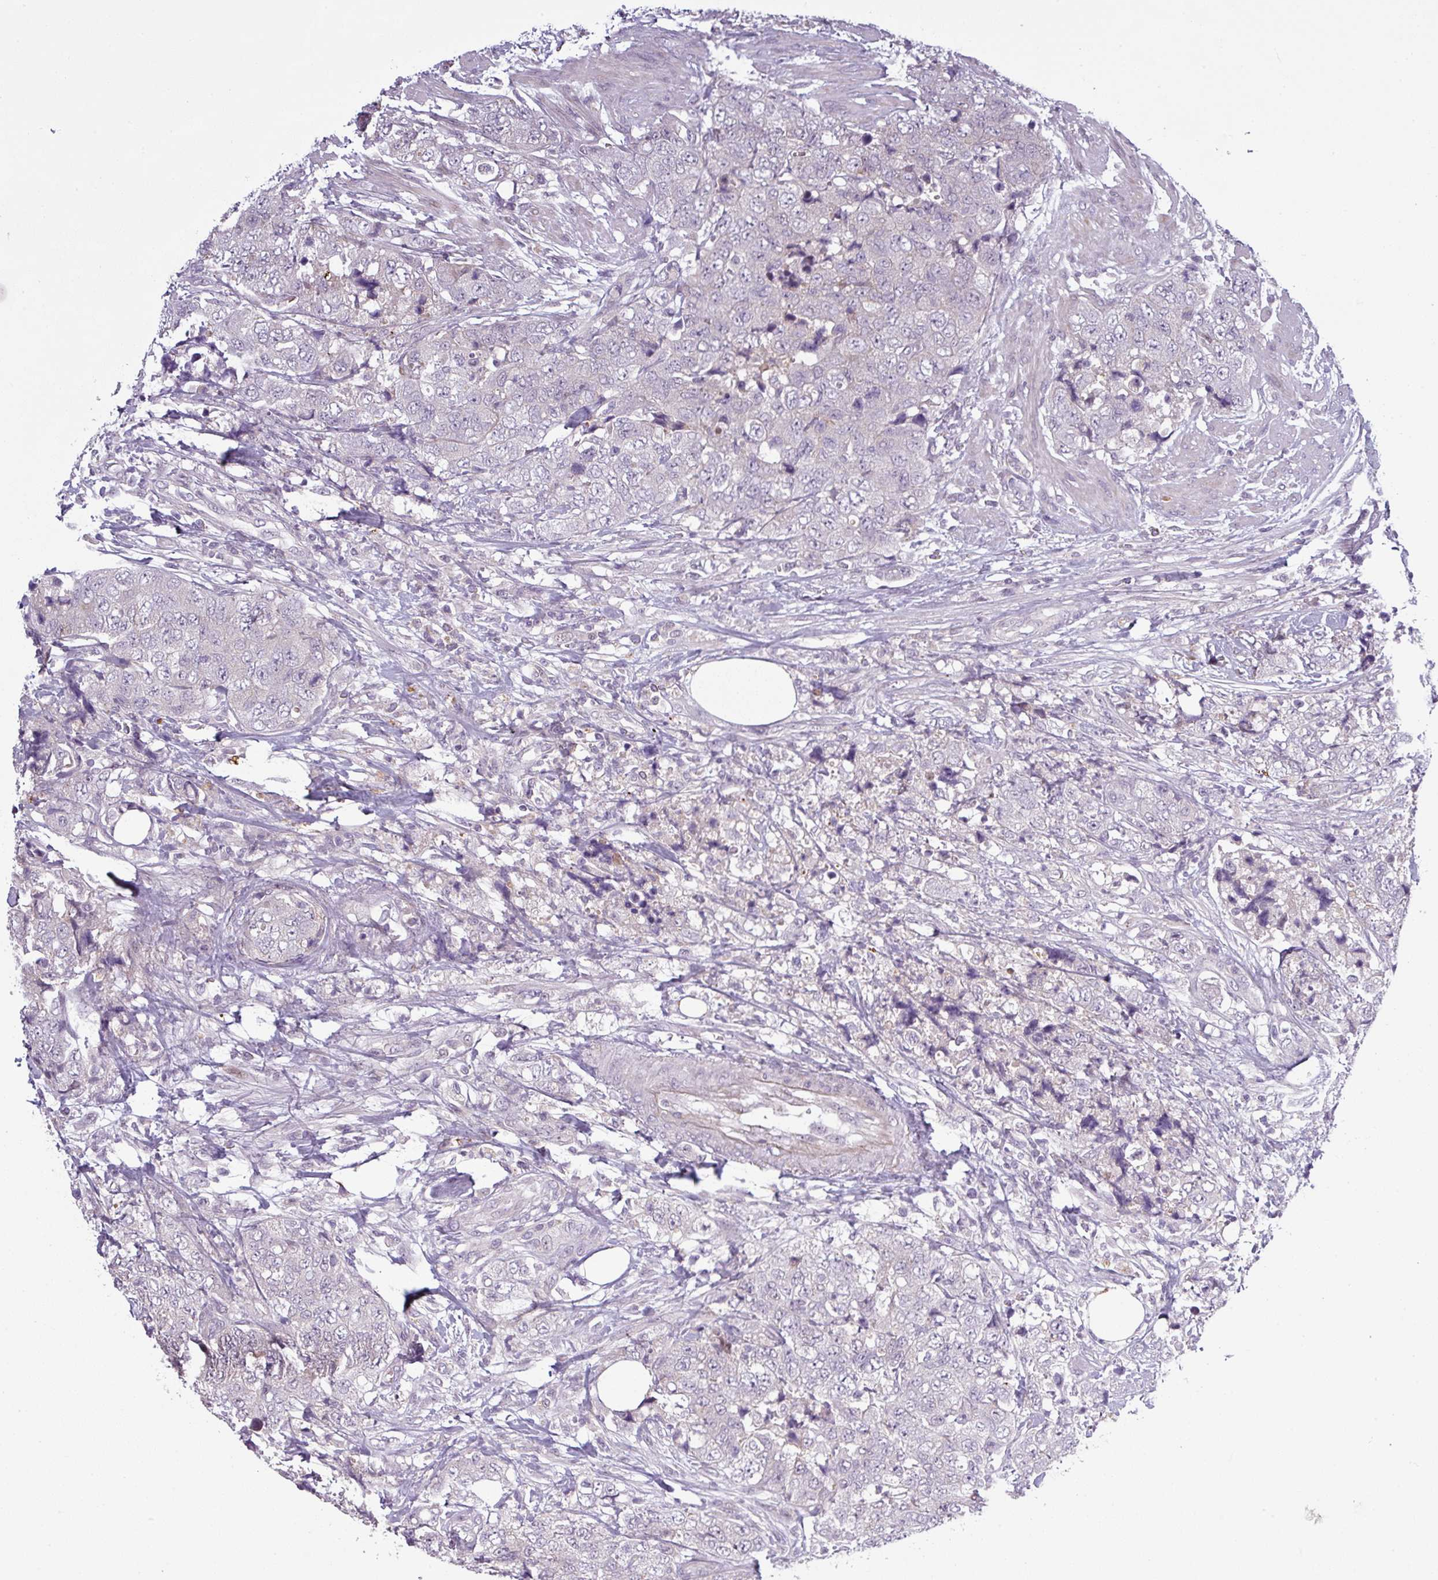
{"staining": {"intensity": "negative", "quantity": "none", "location": "none"}, "tissue": "urothelial cancer", "cell_type": "Tumor cells", "image_type": "cancer", "snomed": [{"axis": "morphology", "description": "Urothelial carcinoma, High grade"}, {"axis": "topography", "description": "Urinary bladder"}], "caption": "An immunohistochemistry (IHC) micrograph of urothelial cancer is shown. There is no staining in tumor cells of urothelial cancer.", "gene": "C2orf16", "patient": {"sex": "female", "age": 78}}